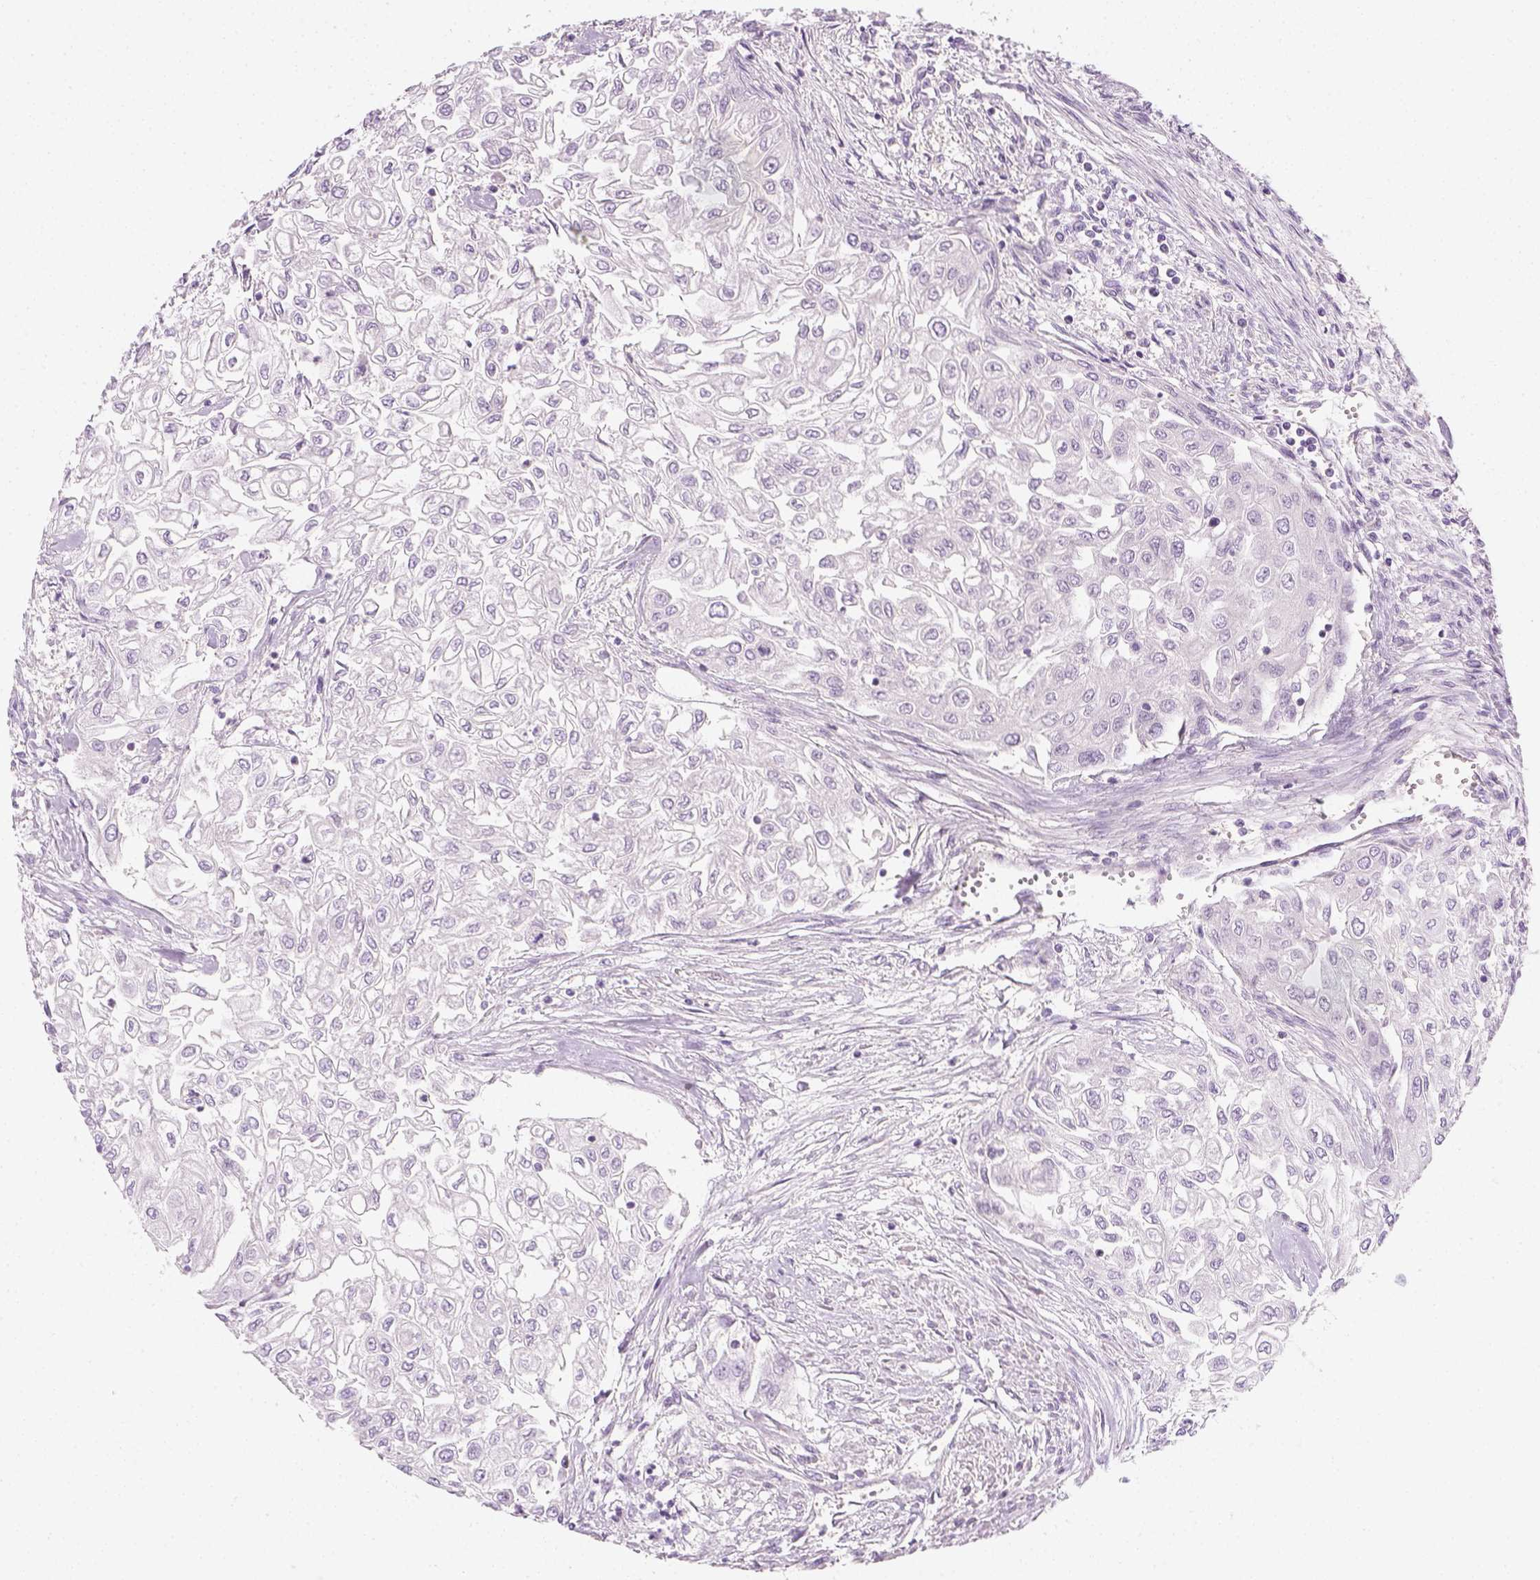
{"staining": {"intensity": "negative", "quantity": "none", "location": "none"}, "tissue": "urothelial cancer", "cell_type": "Tumor cells", "image_type": "cancer", "snomed": [{"axis": "morphology", "description": "Urothelial carcinoma, High grade"}, {"axis": "topography", "description": "Urinary bladder"}], "caption": "An image of human urothelial cancer is negative for staining in tumor cells.", "gene": "EPHB1", "patient": {"sex": "male", "age": 62}}